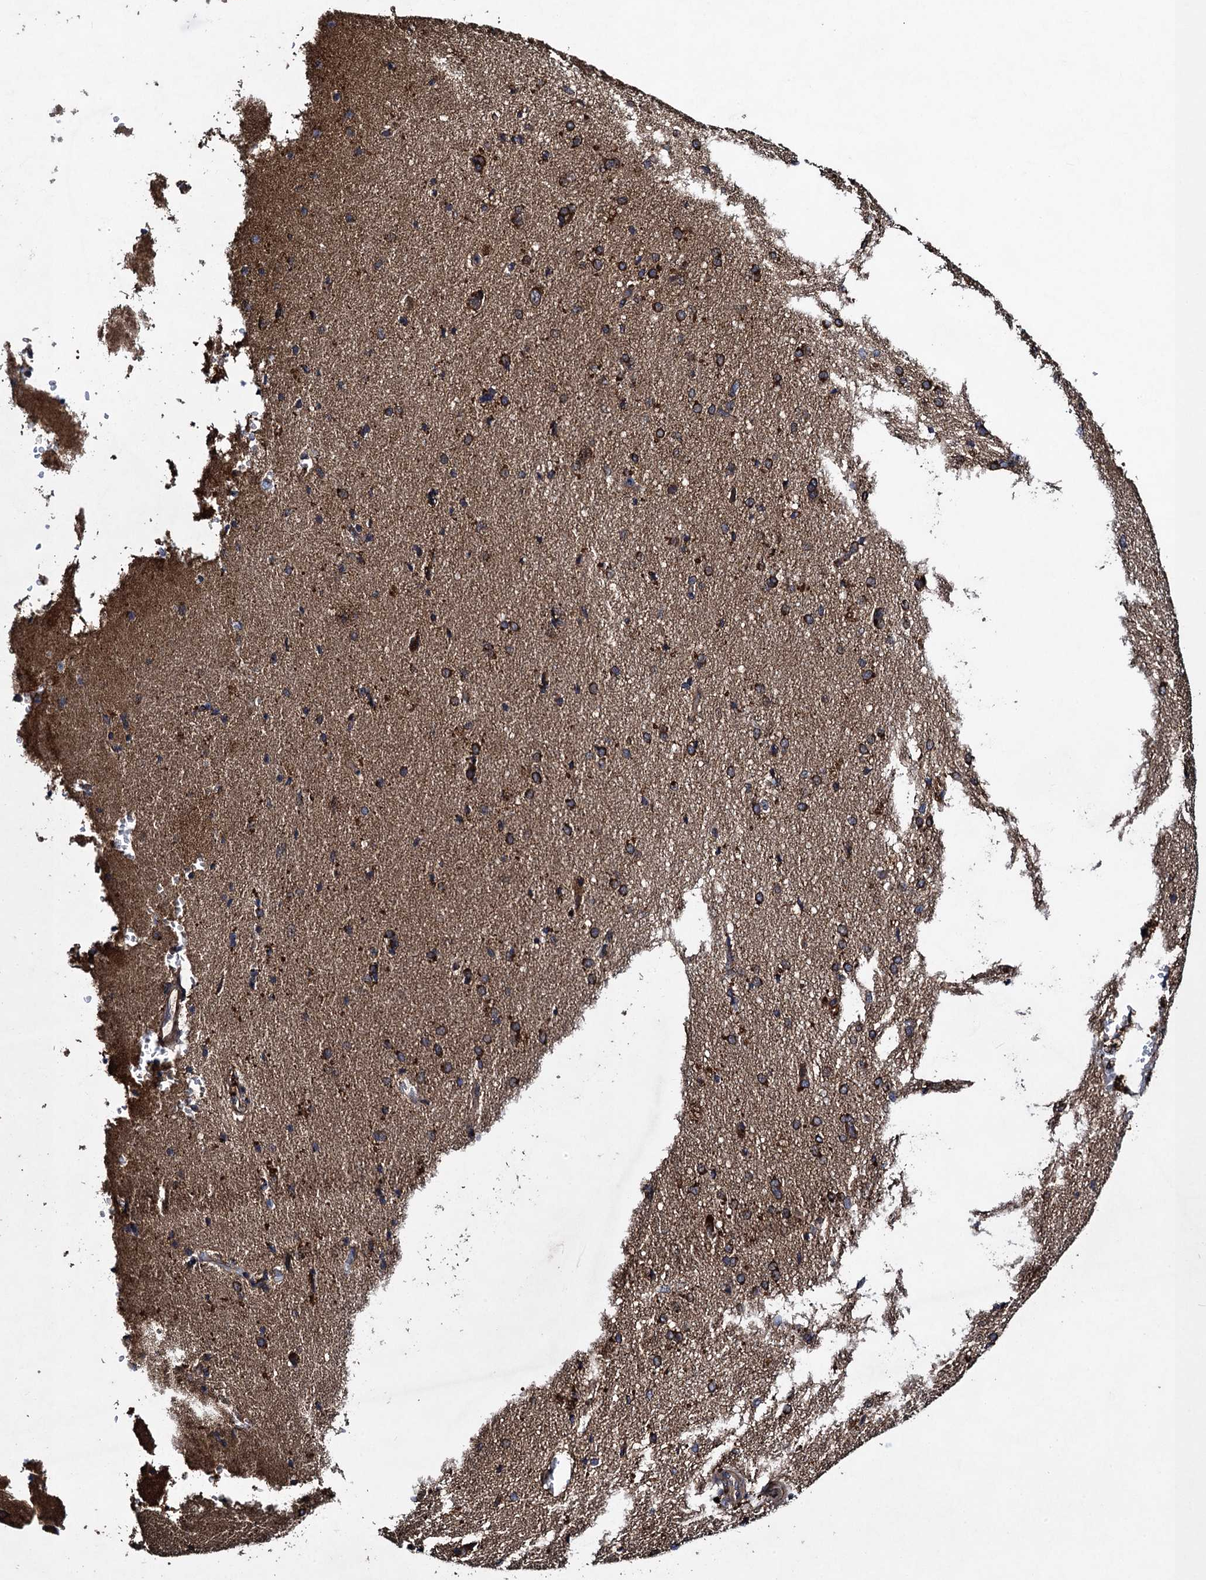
{"staining": {"intensity": "moderate", "quantity": ">75%", "location": "cytoplasmic/membranous"}, "tissue": "cerebral cortex", "cell_type": "Endothelial cells", "image_type": "normal", "snomed": [{"axis": "morphology", "description": "Normal tissue, NOS"}, {"axis": "topography", "description": "Cerebral cortex"}], "caption": "Endothelial cells reveal medium levels of moderate cytoplasmic/membranous staining in approximately >75% of cells in normal cerebral cortex. (IHC, brightfield microscopy, high magnification).", "gene": "CNTN5", "patient": {"sex": "male", "age": 62}}